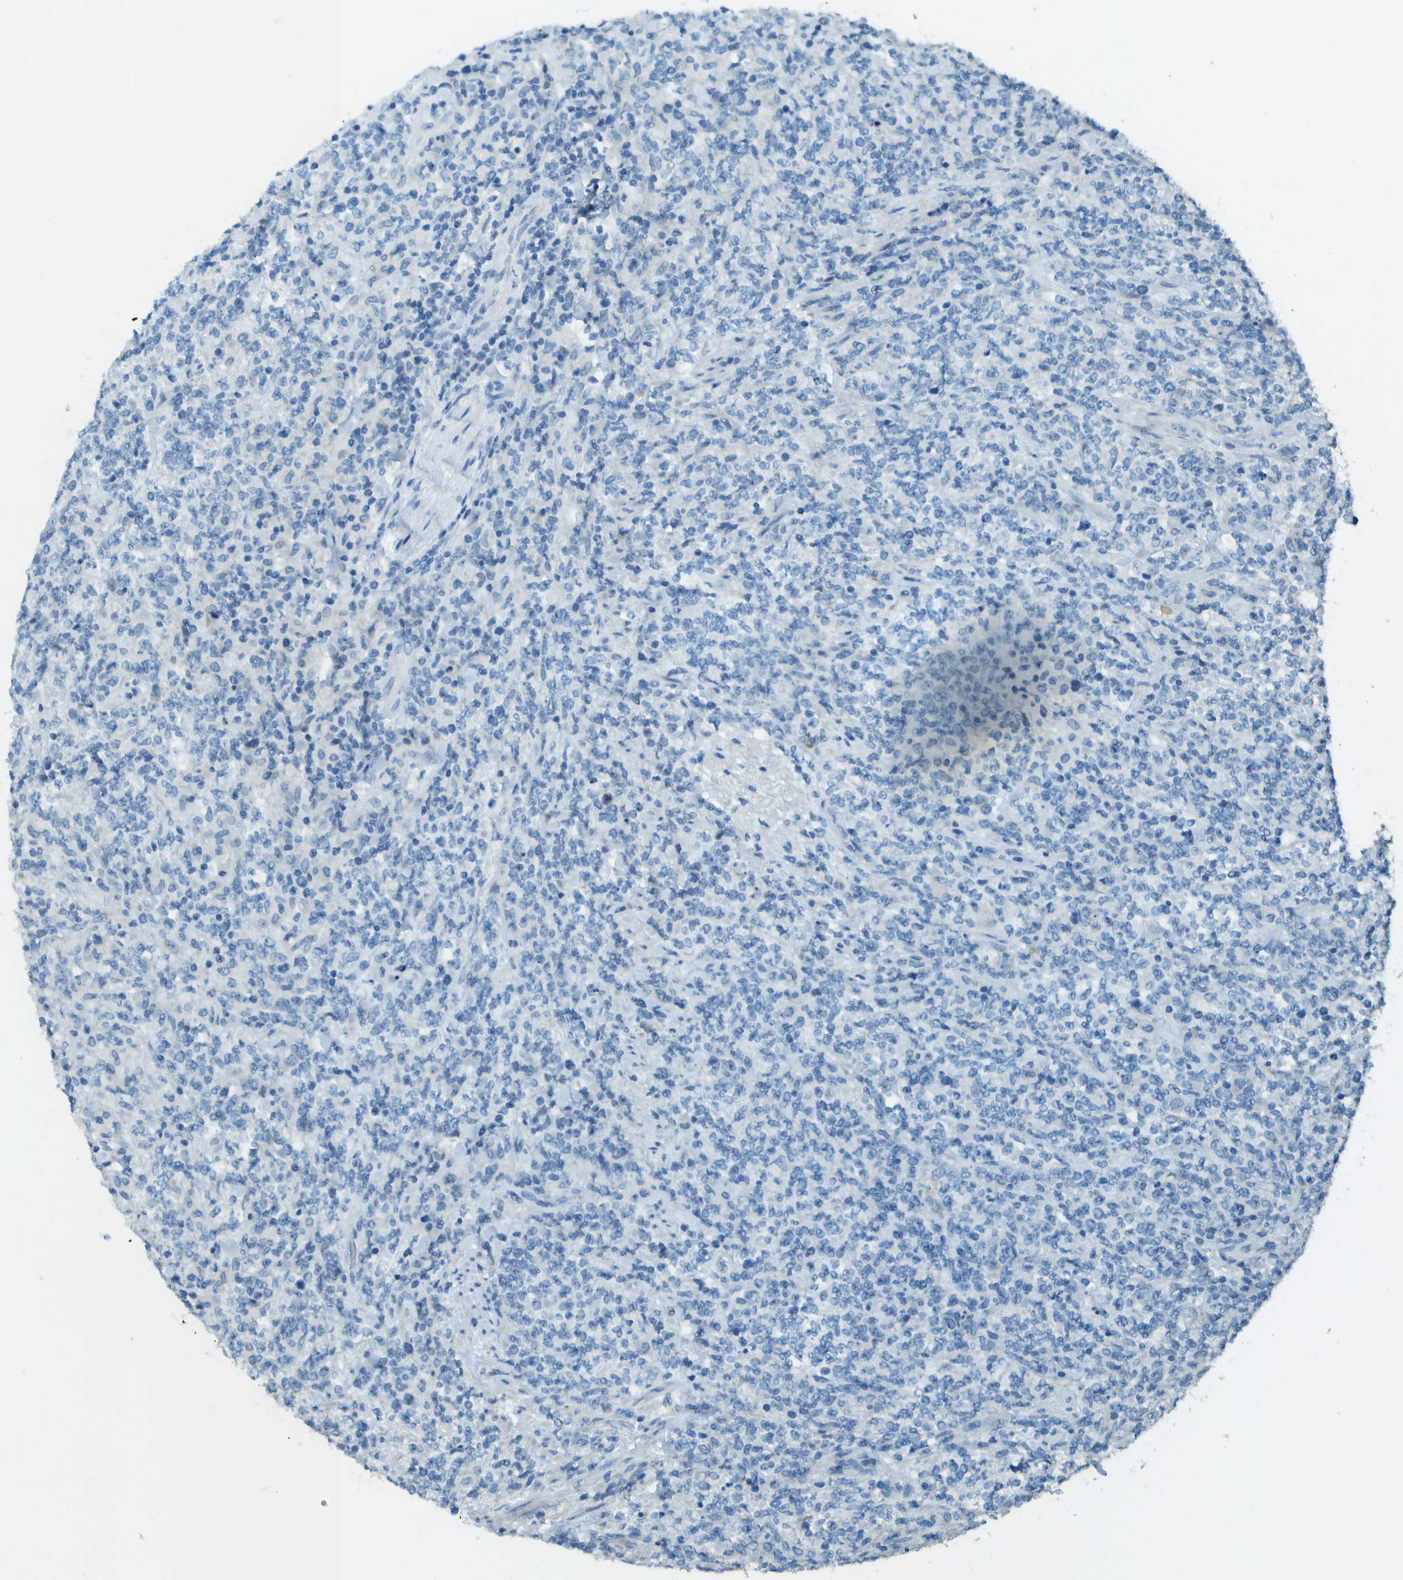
{"staining": {"intensity": "negative", "quantity": "none", "location": "none"}, "tissue": "lymphoma", "cell_type": "Tumor cells", "image_type": "cancer", "snomed": [{"axis": "morphology", "description": "Malignant lymphoma, non-Hodgkin's type, High grade"}, {"axis": "topography", "description": "Soft tissue"}], "caption": "High power microscopy photomicrograph of an IHC micrograph of high-grade malignant lymphoma, non-Hodgkin's type, revealing no significant positivity in tumor cells.", "gene": "LGI2", "patient": {"sex": "male", "age": 18}}